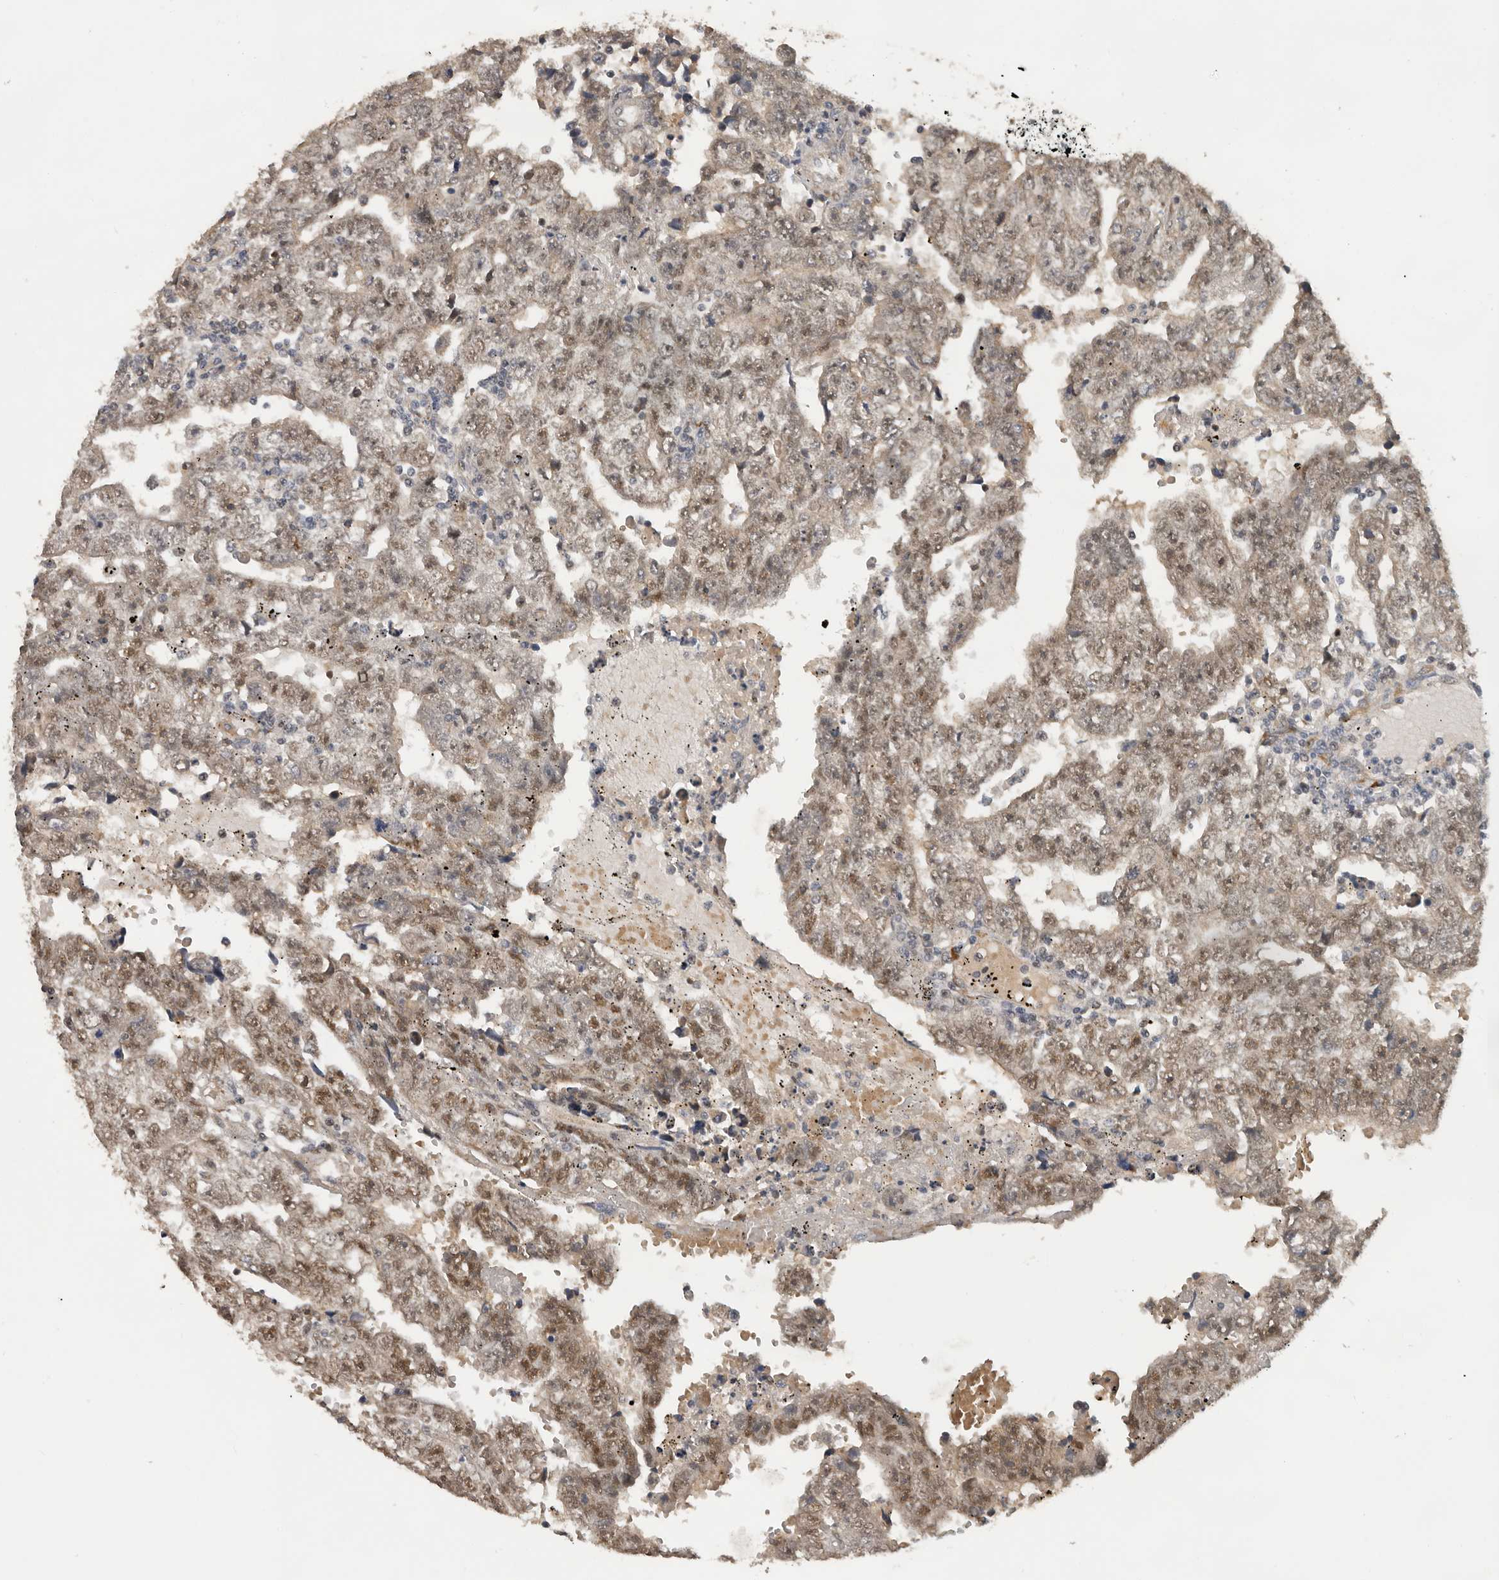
{"staining": {"intensity": "moderate", "quantity": ">75%", "location": "cytoplasmic/membranous,nuclear"}, "tissue": "testis cancer", "cell_type": "Tumor cells", "image_type": "cancer", "snomed": [{"axis": "morphology", "description": "Carcinoma, Embryonal, NOS"}, {"axis": "topography", "description": "Testis"}], "caption": "Testis embryonal carcinoma stained with a brown dye demonstrates moderate cytoplasmic/membranous and nuclear positive positivity in about >75% of tumor cells.", "gene": "HENMT1", "patient": {"sex": "male", "age": 25}}